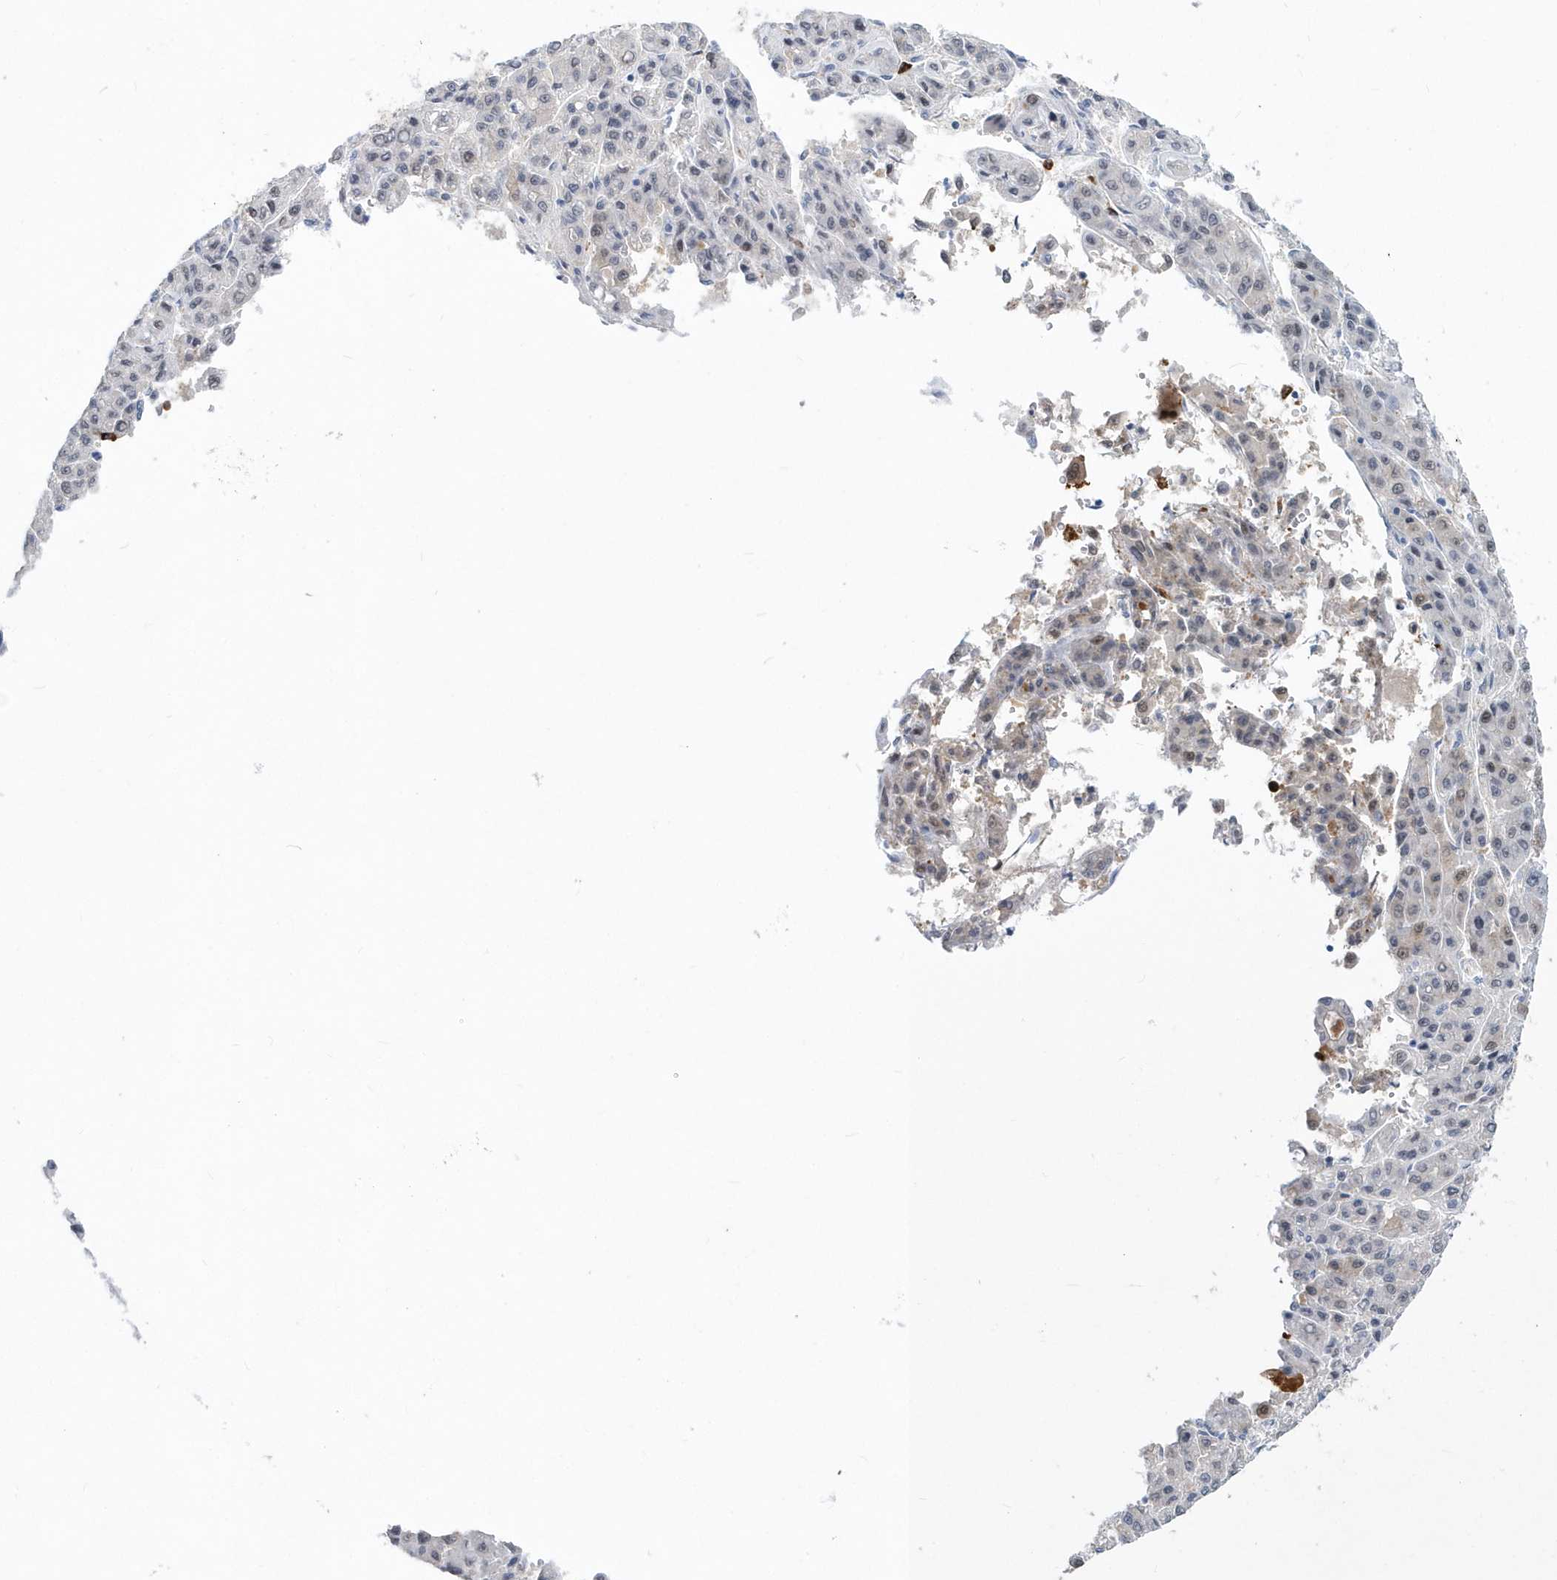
{"staining": {"intensity": "negative", "quantity": "none", "location": "none"}, "tissue": "liver cancer", "cell_type": "Tumor cells", "image_type": "cancer", "snomed": [{"axis": "morphology", "description": "Carcinoma, Hepatocellular, NOS"}, {"axis": "topography", "description": "Liver"}], "caption": "This is an immunohistochemistry histopathology image of hepatocellular carcinoma (liver). There is no staining in tumor cells.", "gene": "ASCL4", "patient": {"sex": "male", "age": 70}}